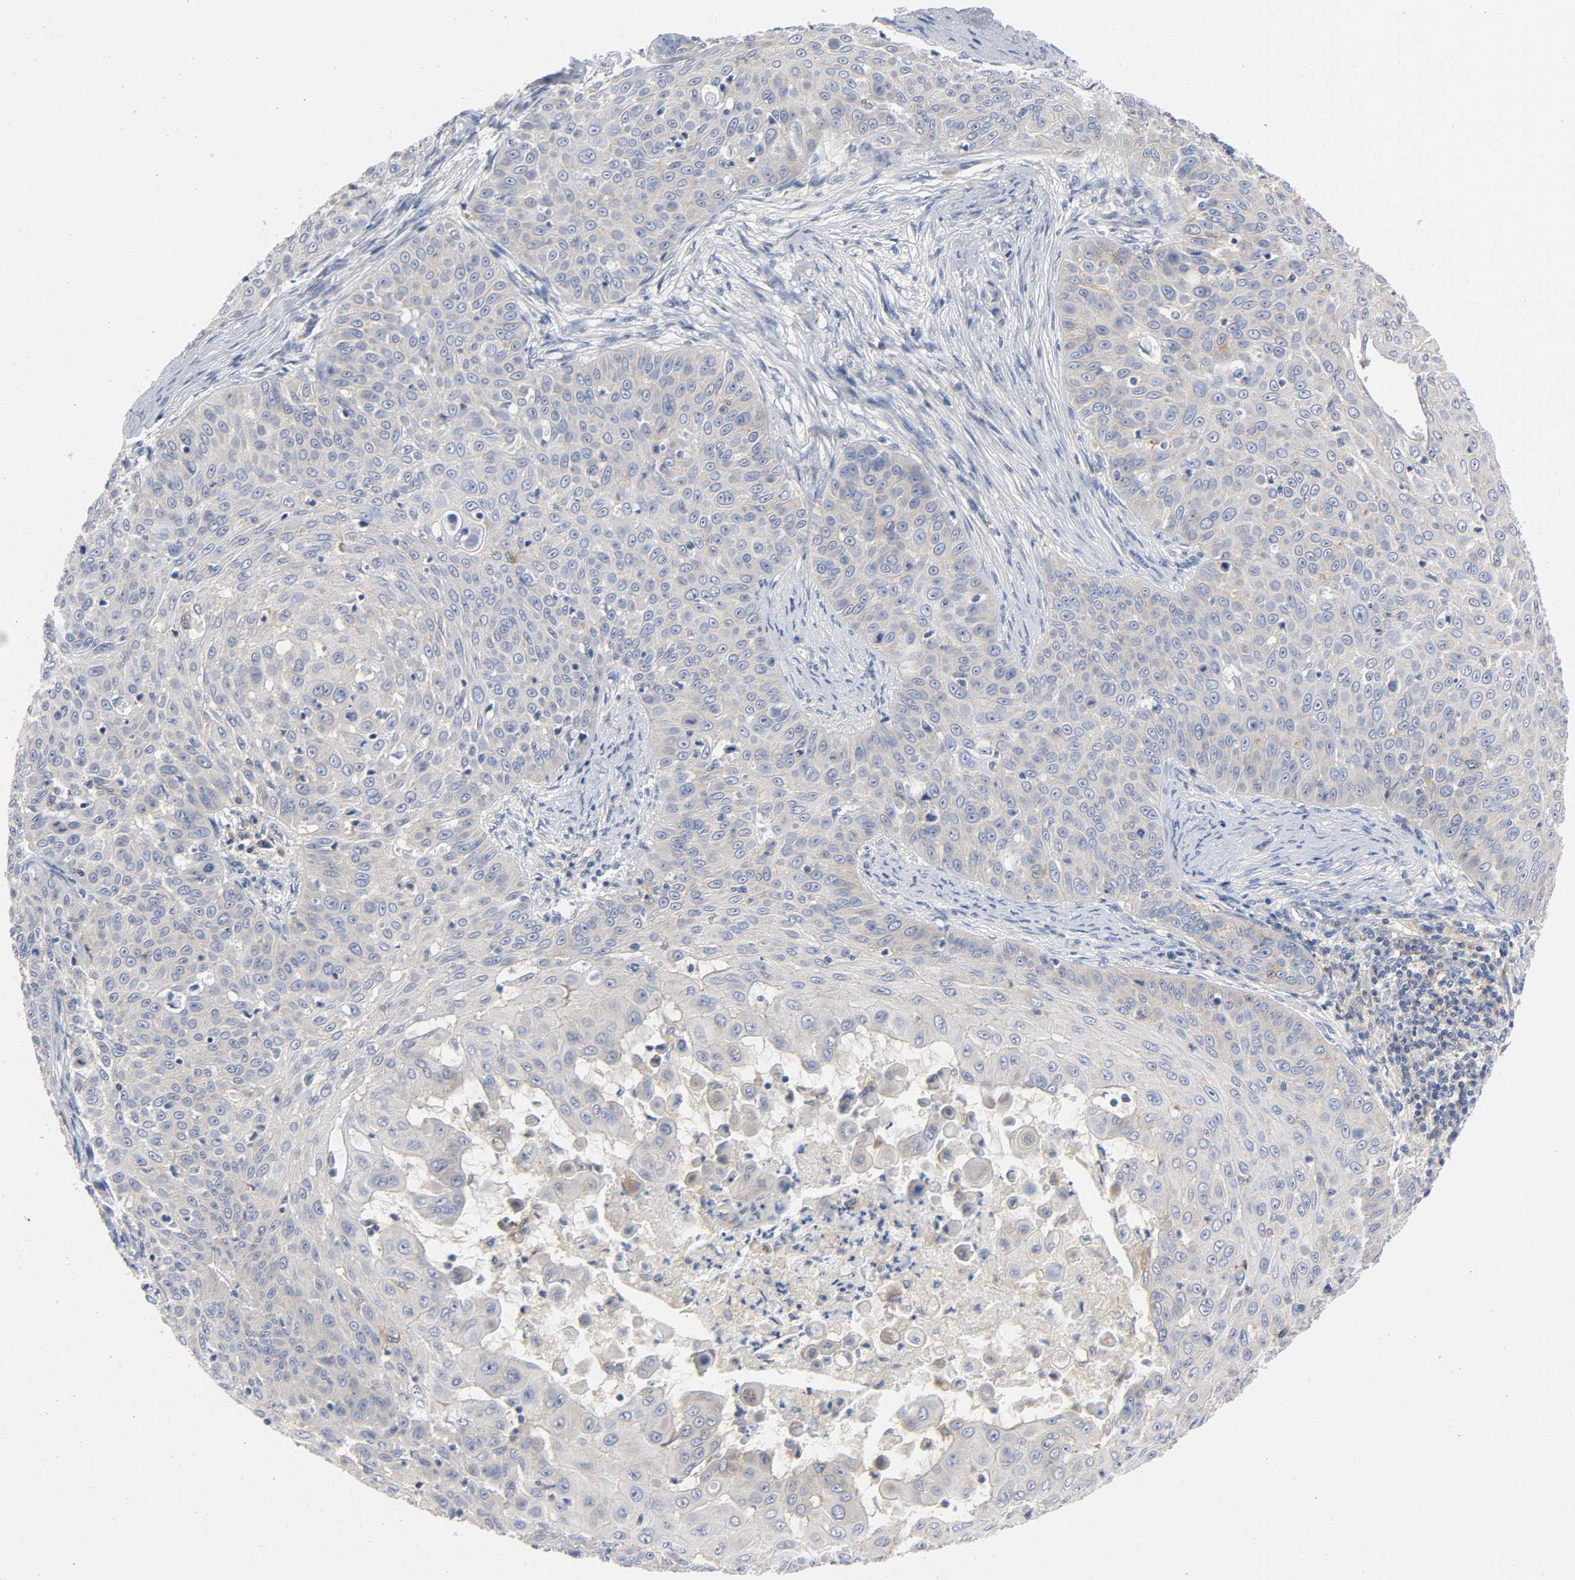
{"staining": {"intensity": "negative", "quantity": "none", "location": "none"}, "tissue": "skin cancer", "cell_type": "Tumor cells", "image_type": "cancer", "snomed": [{"axis": "morphology", "description": "Squamous cell carcinoma, NOS"}, {"axis": "topography", "description": "Skin"}], "caption": "Protein analysis of skin squamous cell carcinoma demonstrates no significant staining in tumor cells.", "gene": "SRC", "patient": {"sex": "male", "age": 82}}